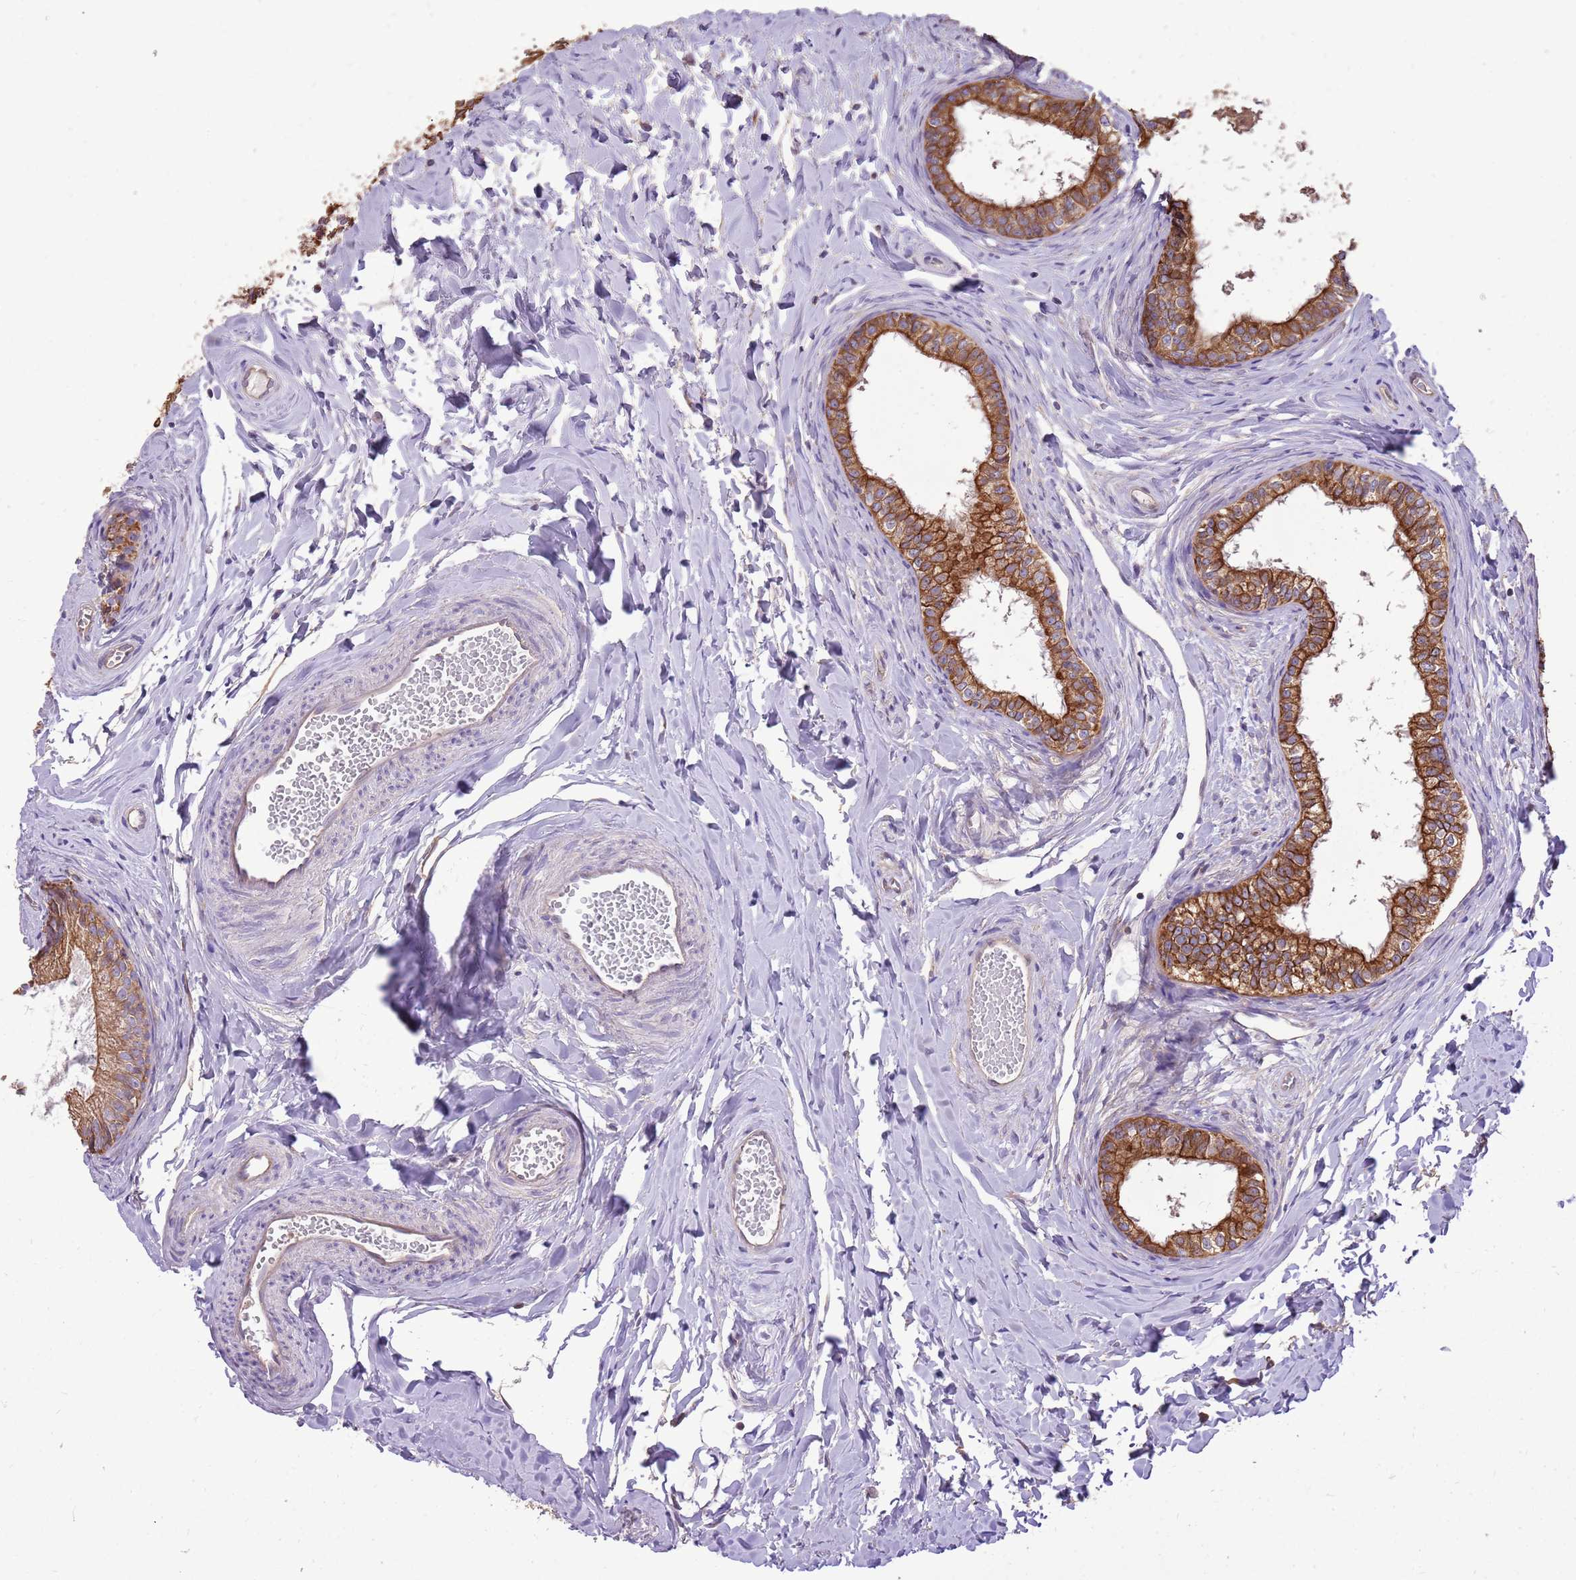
{"staining": {"intensity": "strong", "quantity": ">75%", "location": "cytoplasmic/membranous"}, "tissue": "epididymis", "cell_type": "Glandular cells", "image_type": "normal", "snomed": [{"axis": "morphology", "description": "Normal tissue, NOS"}, {"axis": "topography", "description": "Epididymis"}], "caption": "An IHC photomicrograph of unremarkable tissue is shown. Protein staining in brown shows strong cytoplasmic/membranous positivity in epididymis within glandular cells. Immunohistochemistry stains the protein in brown and the nuclei are stained blue.", "gene": "WASHC4", "patient": {"sex": "male", "age": 34}}